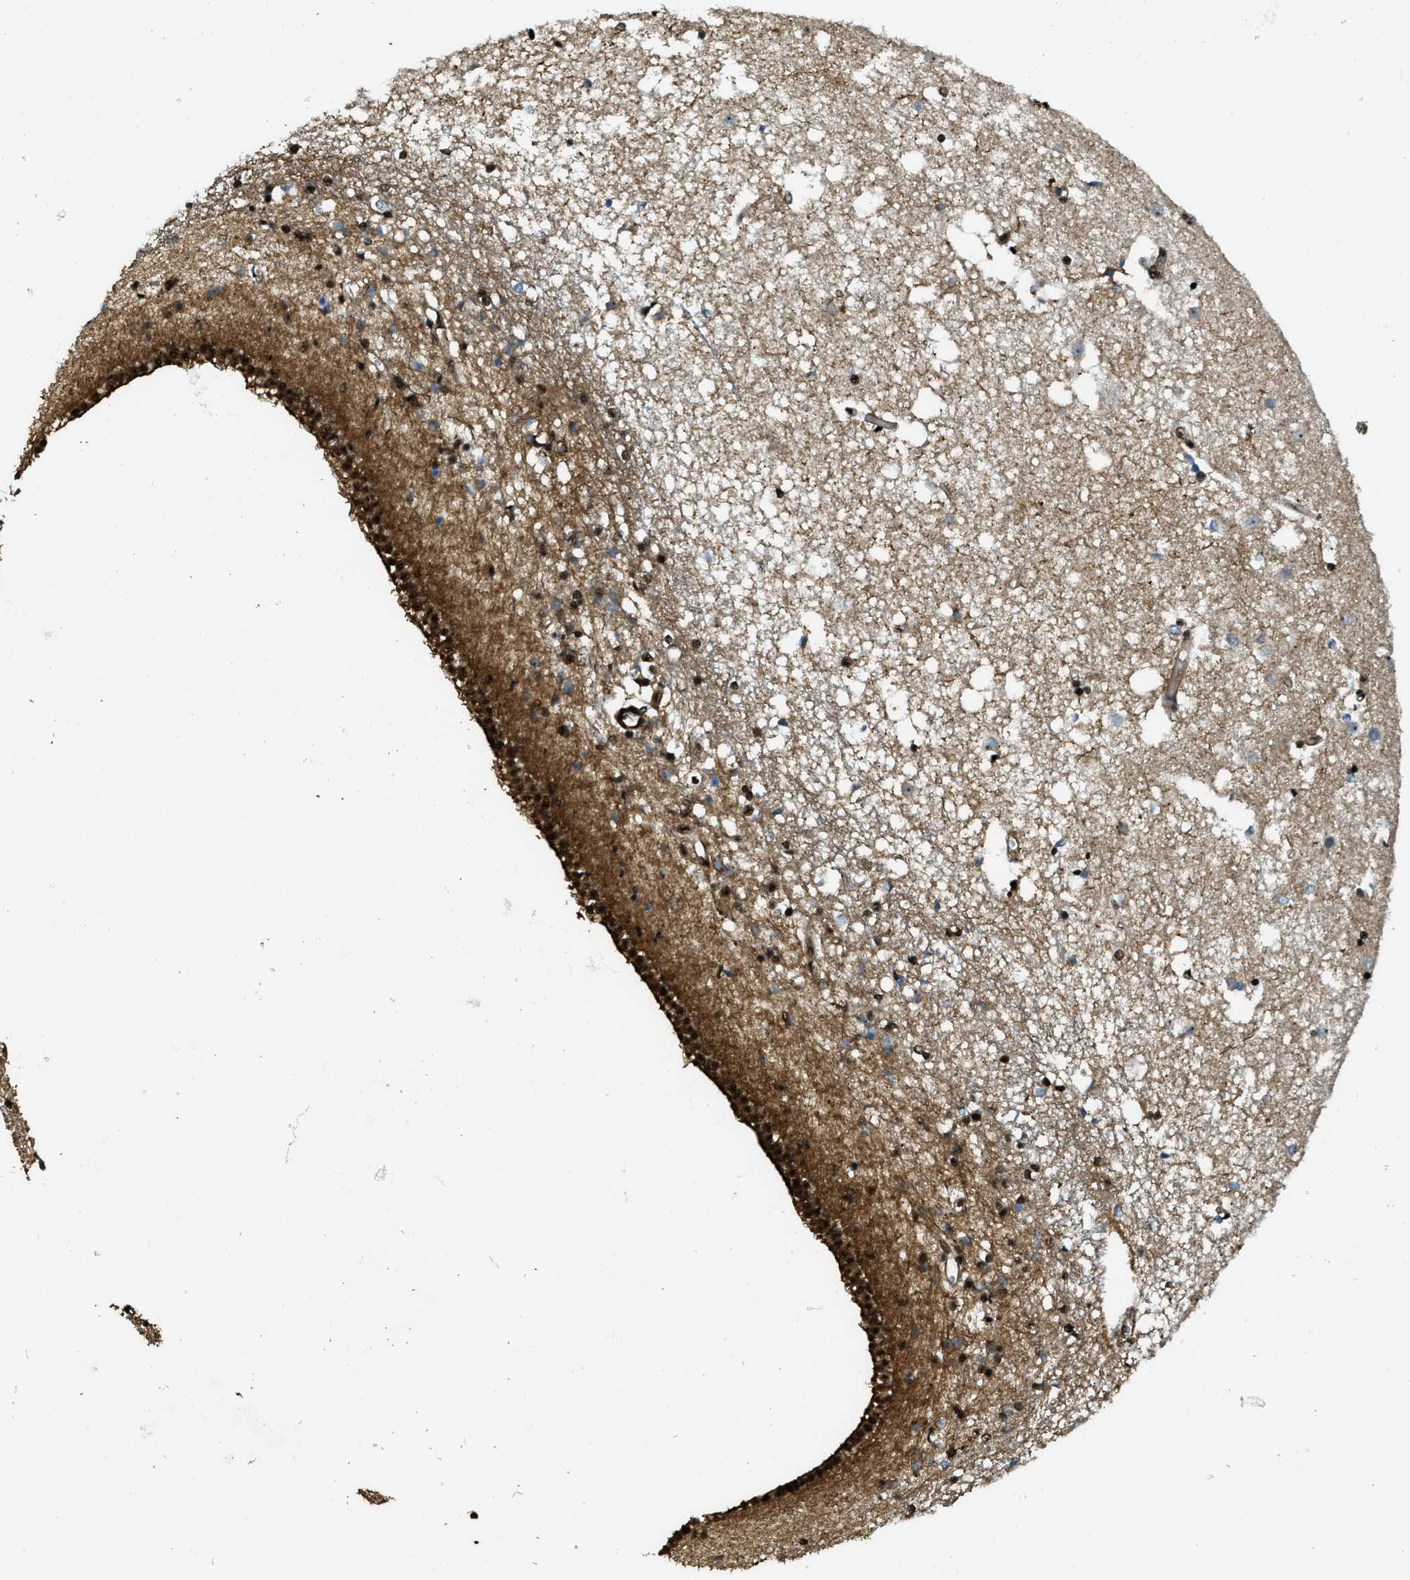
{"staining": {"intensity": "strong", "quantity": ">75%", "location": "nuclear"}, "tissue": "caudate", "cell_type": "Glial cells", "image_type": "normal", "snomed": [{"axis": "morphology", "description": "Normal tissue, NOS"}, {"axis": "topography", "description": "Lateral ventricle wall"}], "caption": "Caudate stained with immunohistochemistry exhibits strong nuclear staining in approximately >75% of glial cells.", "gene": "CFAP36", "patient": {"sex": "male", "age": 45}}